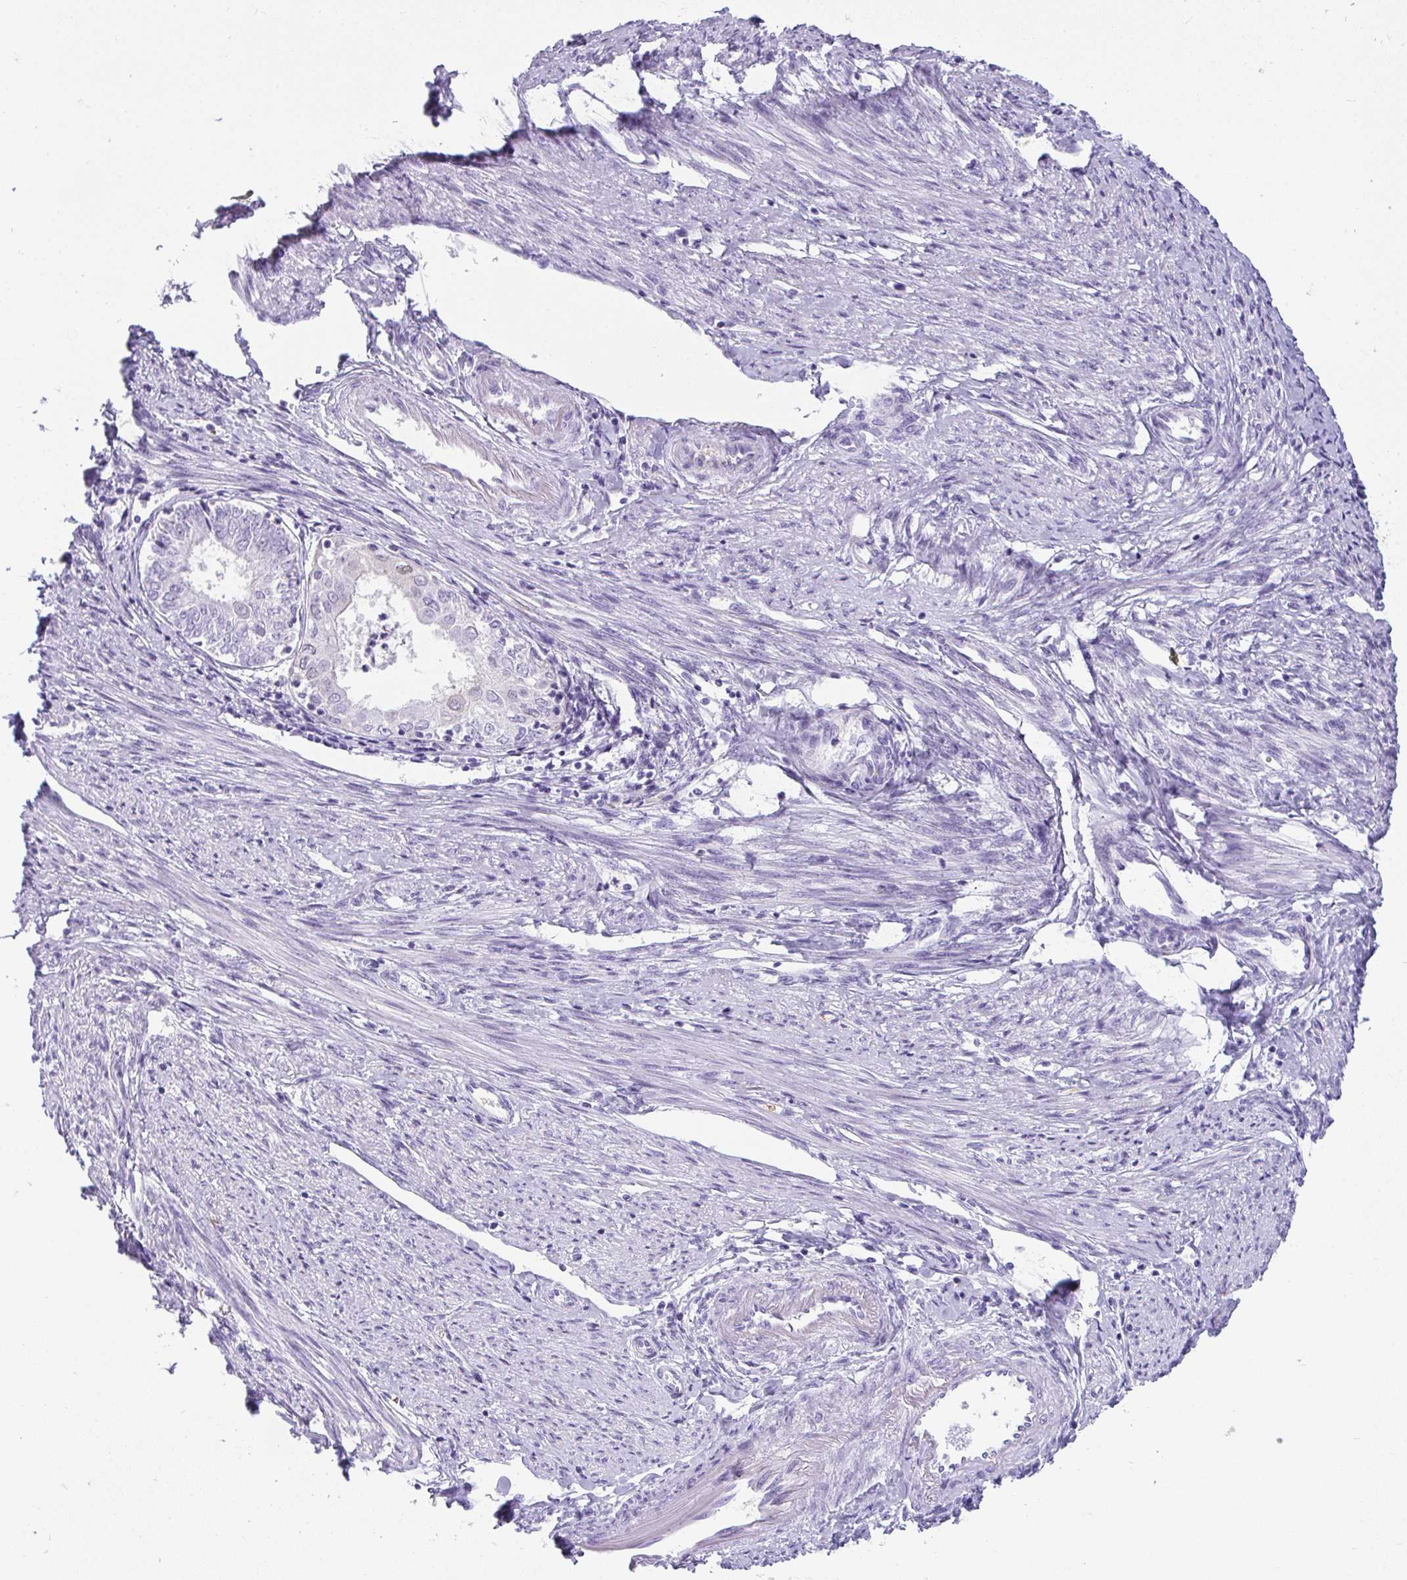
{"staining": {"intensity": "negative", "quantity": "none", "location": "none"}, "tissue": "endometrial cancer", "cell_type": "Tumor cells", "image_type": "cancer", "snomed": [{"axis": "morphology", "description": "Adenocarcinoma, NOS"}, {"axis": "topography", "description": "Endometrium"}], "caption": "Tumor cells are negative for brown protein staining in adenocarcinoma (endometrial).", "gene": "ZSWIM3", "patient": {"sex": "female", "age": 68}}